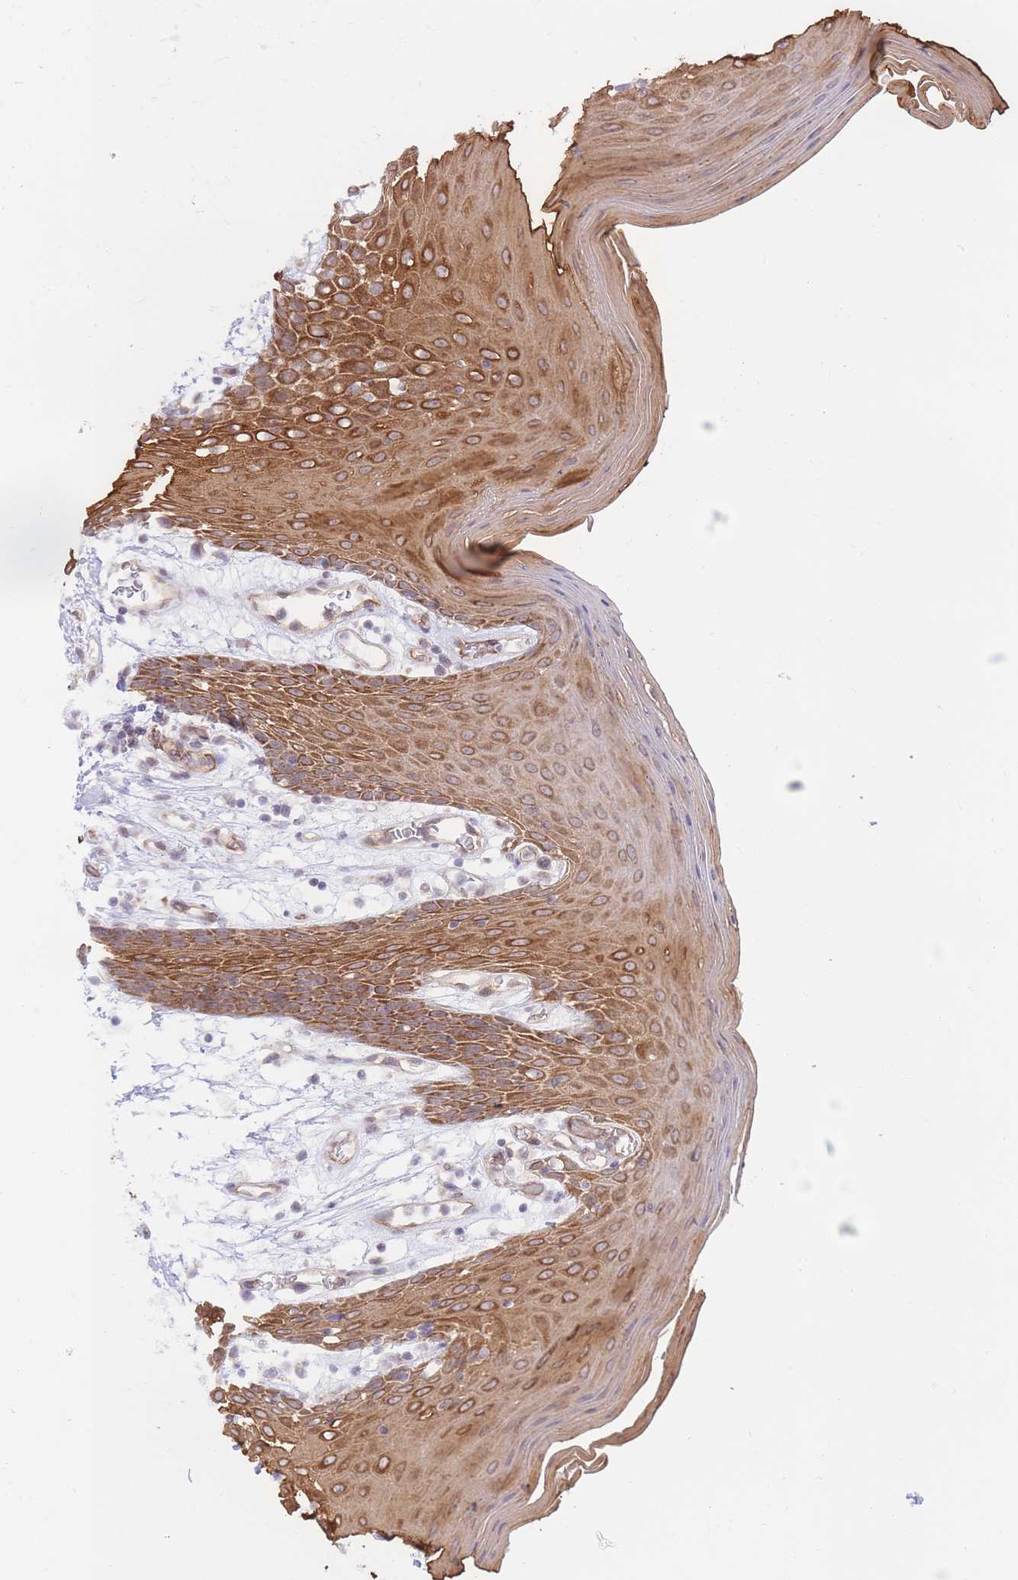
{"staining": {"intensity": "strong", "quantity": ">75%", "location": "cytoplasmic/membranous"}, "tissue": "oral mucosa", "cell_type": "Squamous epithelial cells", "image_type": "normal", "snomed": [{"axis": "morphology", "description": "Normal tissue, NOS"}, {"axis": "topography", "description": "Oral tissue"}, {"axis": "topography", "description": "Tounge, NOS"}], "caption": "DAB (3,3'-diaminobenzidine) immunohistochemical staining of benign oral mucosa displays strong cytoplasmic/membranous protein staining in approximately >75% of squamous epithelial cells. Nuclei are stained in blue.", "gene": "MRPS31", "patient": {"sex": "female", "age": 59}}